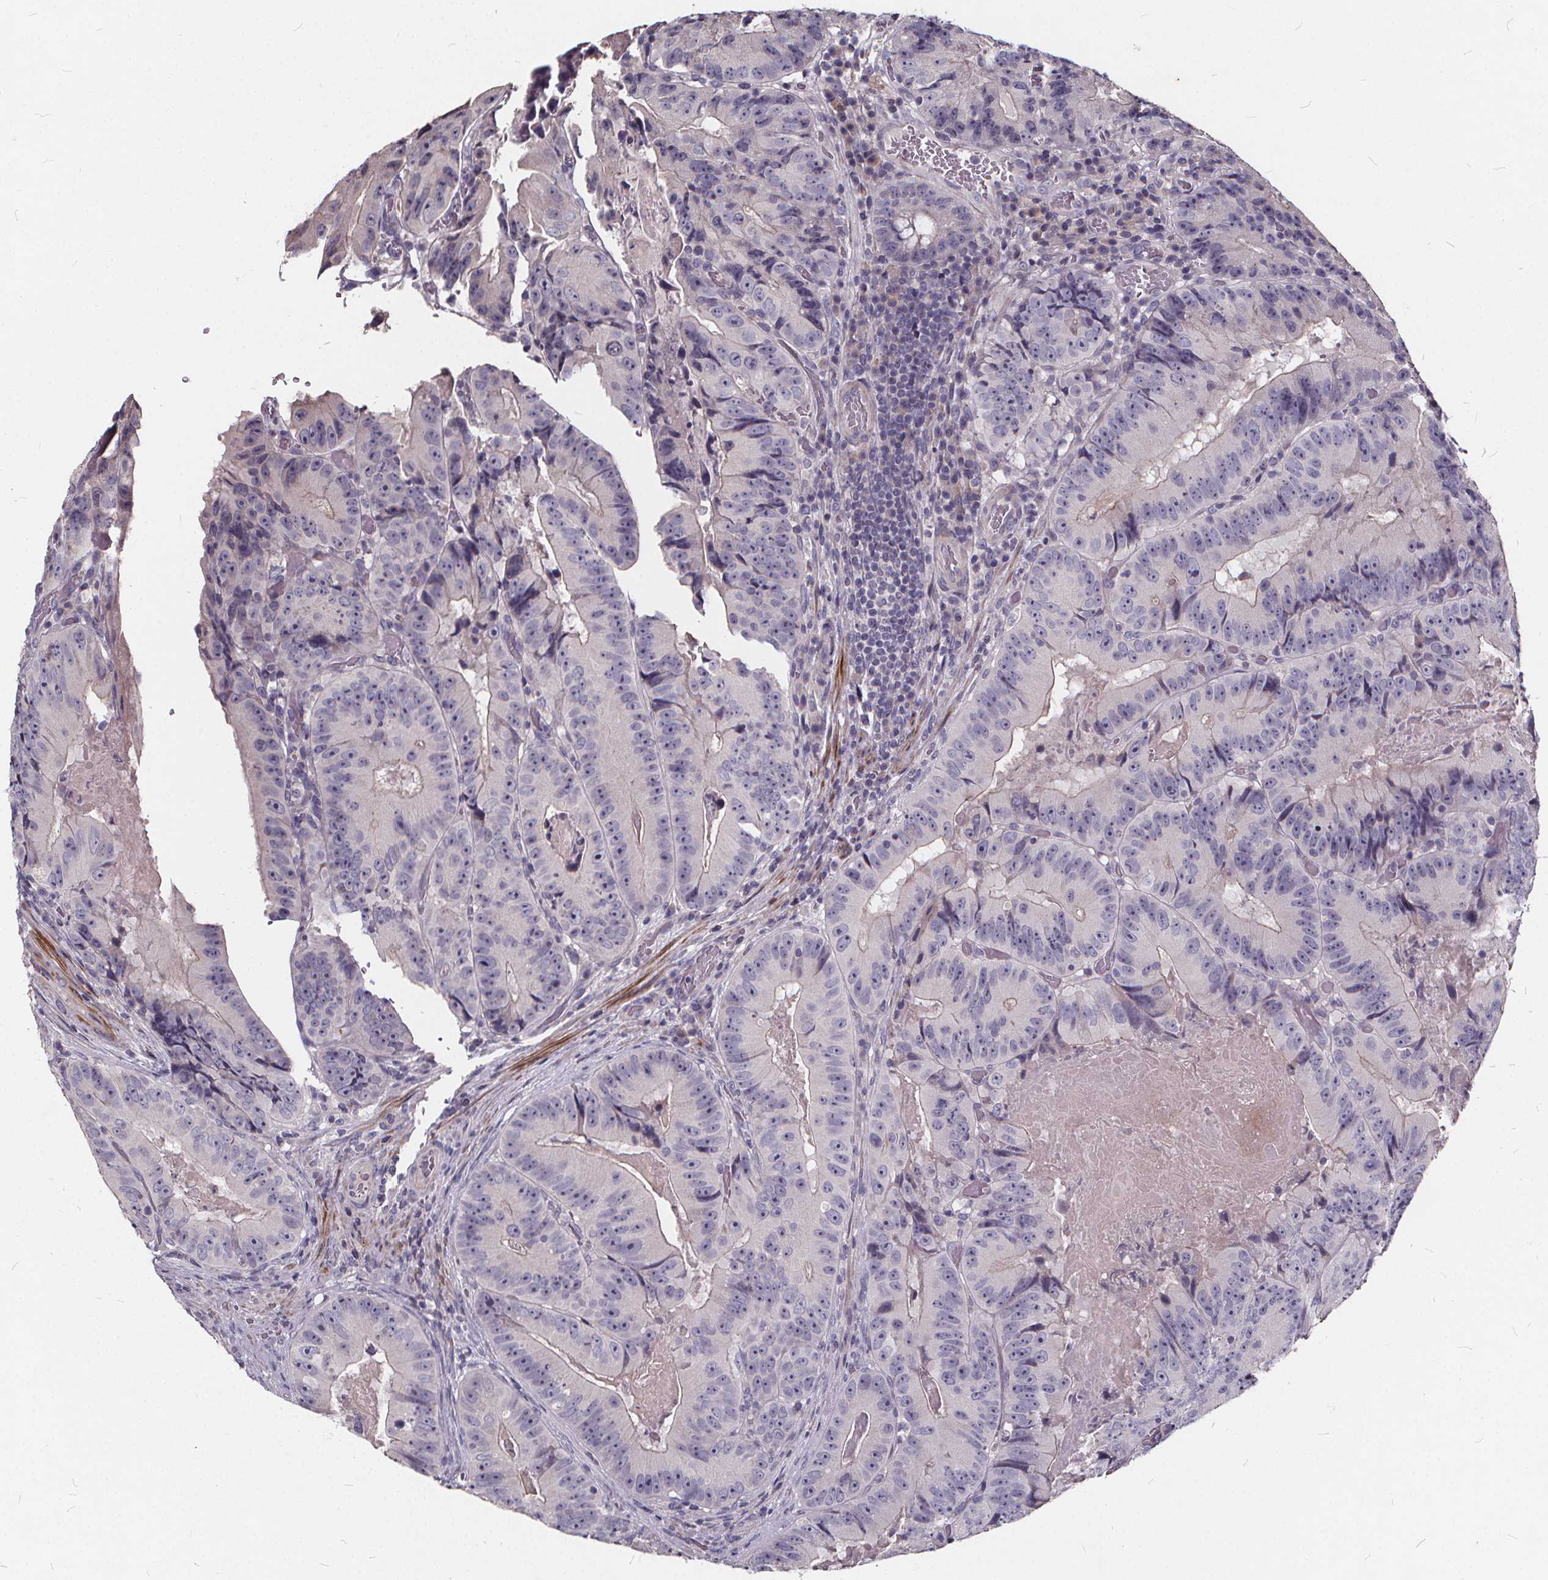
{"staining": {"intensity": "negative", "quantity": "none", "location": "none"}, "tissue": "colorectal cancer", "cell_type": "Tumor cells", "image_type": "cancer", "snomed": [{"axis": "morphology", "description": "Adenocarcinoma, NOS"}, {"axis": "topography", "description": "Colon"}], "caption": "Immunohistochemical staining of colorectal cancer (adenocarcinoma) demonstrates no significant staining in tumor cells.", "gene": "TSPAN14", "patient": {"sex": "female", "age": 86}}